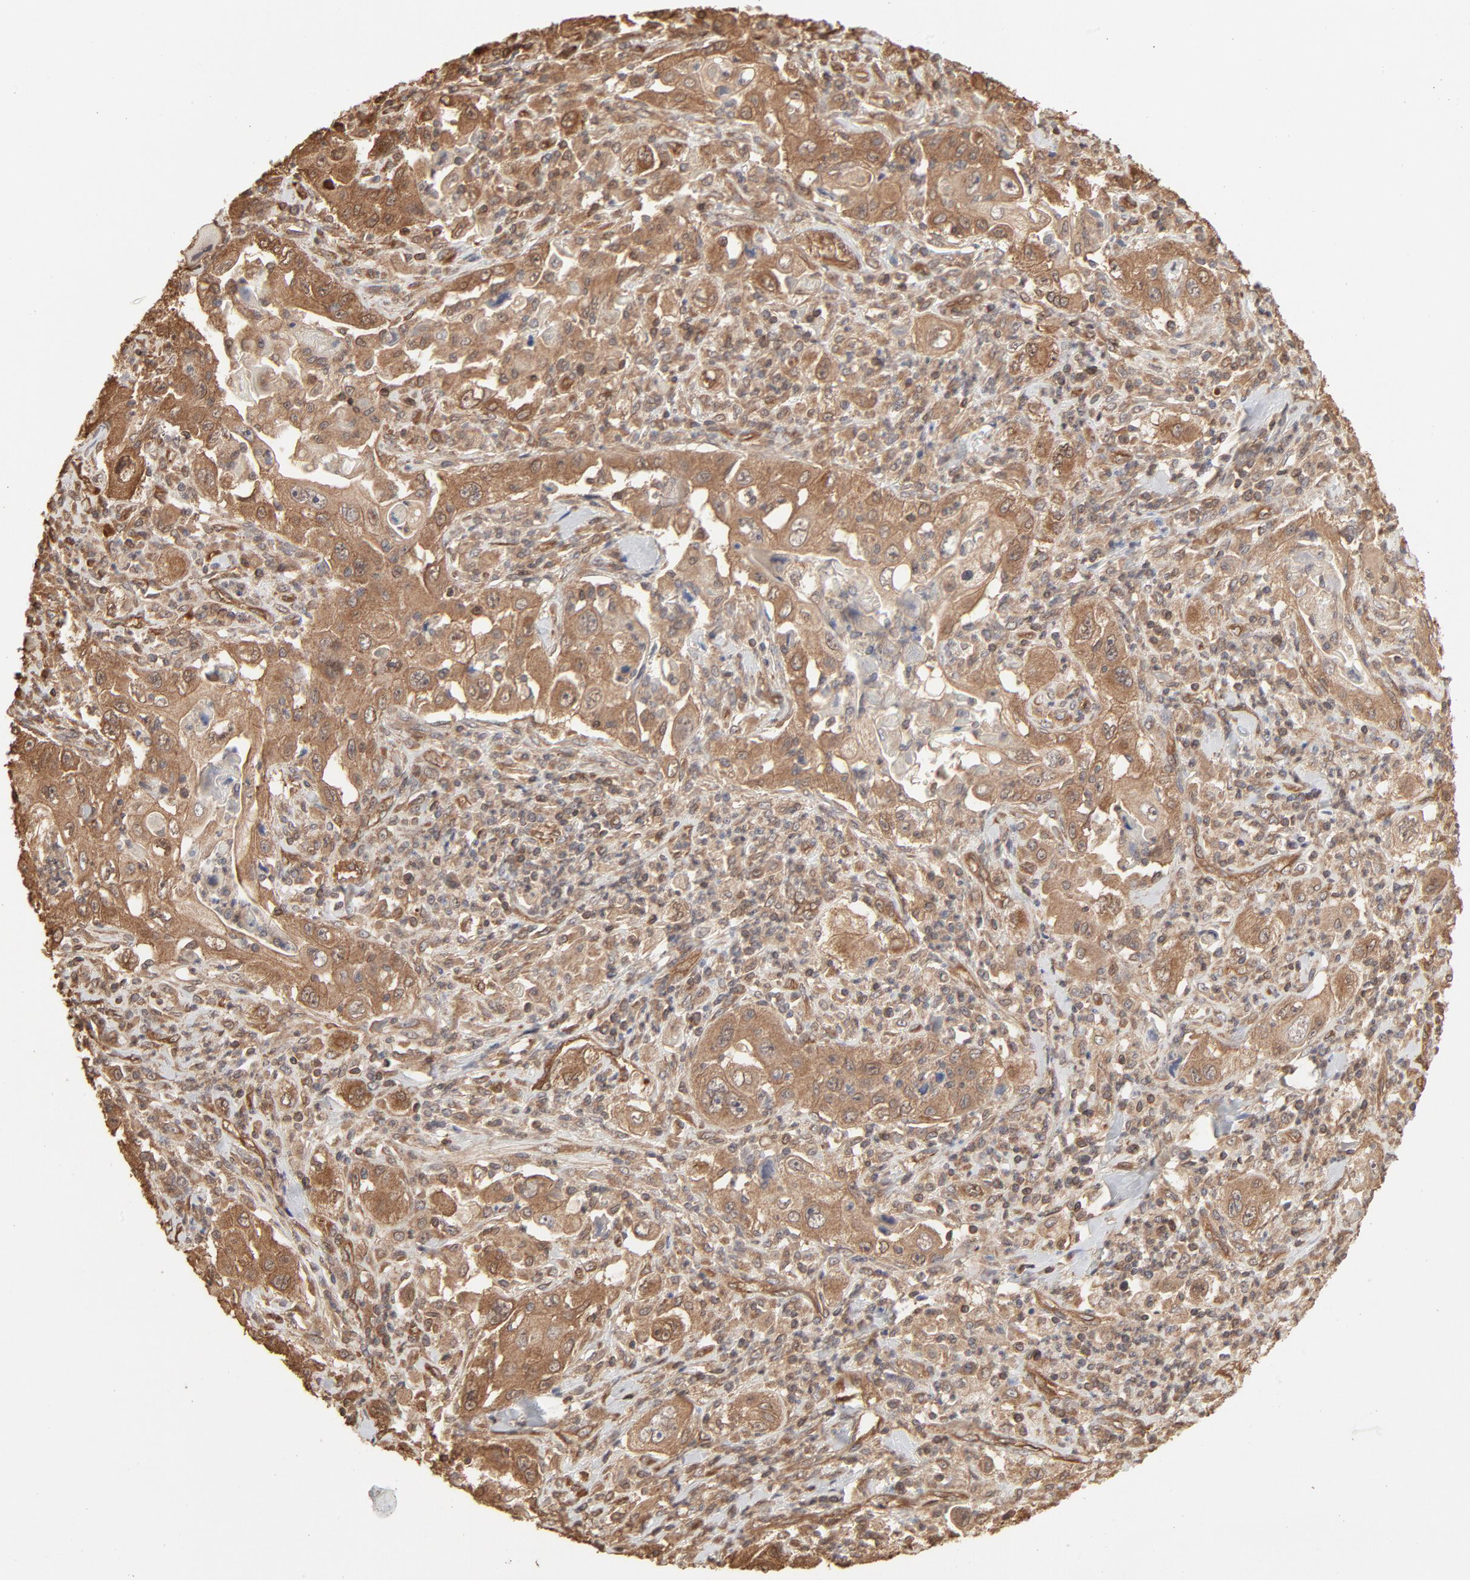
{"staining": {"intensity": "moderate", "quantity": ">75%", "location": "cytoplasmic/membranous"}, "tissue": "pancreatic cancer", "cell_type": "Tumor cells", "image_type": "cancer", "snomed": [{"axis": "morphology", "description": "Adenocarcinoma, NOS"}, {"axis": "topography", "description": "Pancreas"}], "caption": "Protein expression analysis of human adenocarcinoma (pancreatic) reveals moderate cytoplasmic/membranous positivity in approximately >75% of tumor cells. (brown staining indicates protein expression, while blue staining denotes nuclei).", "gene": "PPP2CA", "patient": {"sex": "male", "age": 70}}